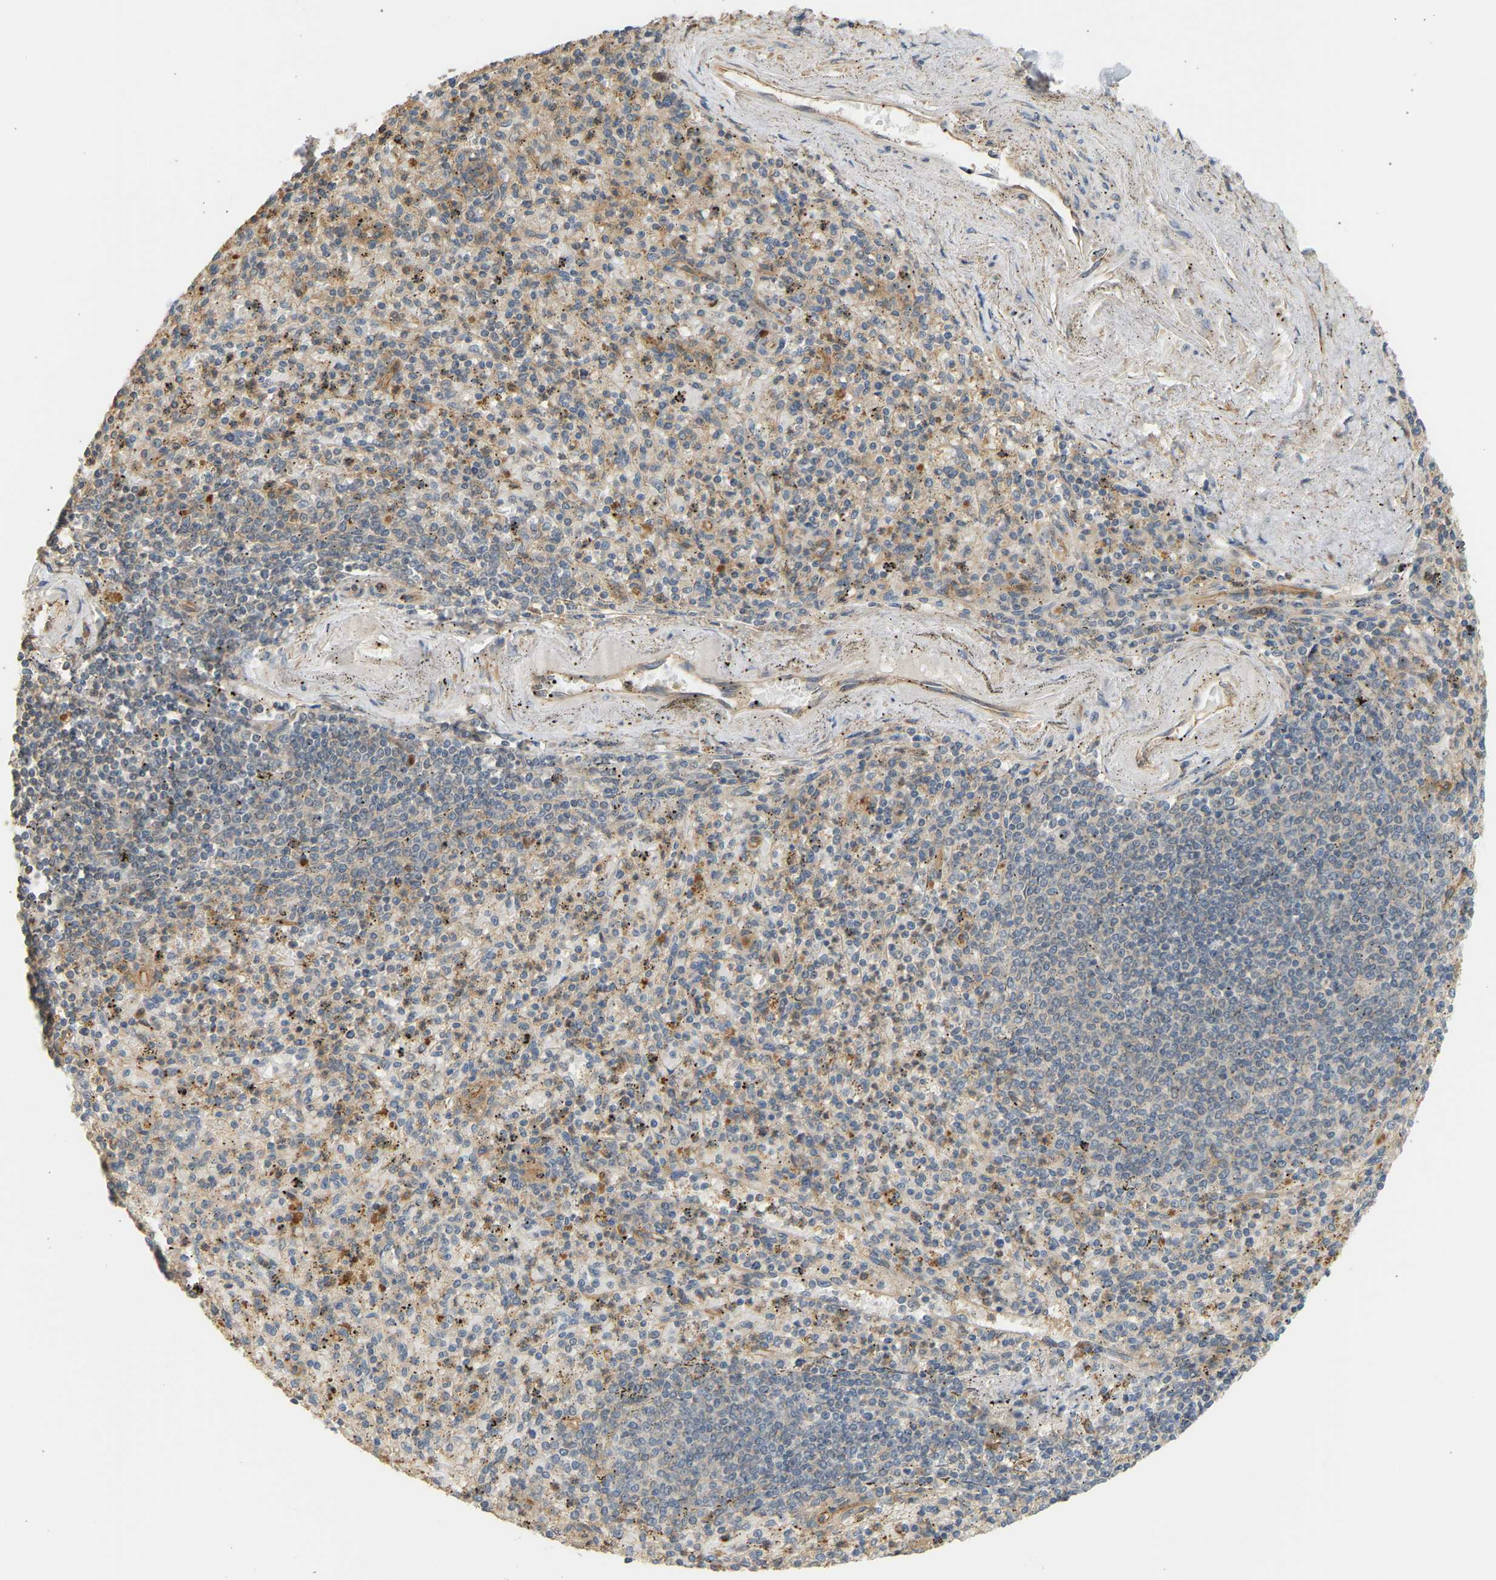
{"staining": {"intensity": "moderate", "quantity": "25%-75%", "location": "cytoplasmic/membranous"}, "tissue": "spleen", "cell_type": "Cells in red pulp", "image_type": "normal", "snomed": [{"axis": "morphology", "description": "Normal tissue, NOS"}, {"axis": "topography", "description": "Spleen"}], "caption": "An IHC micrograph of unremarkable tissue is shown. Protein staining in brown shows moderate cytoplasmic/membranous positivity in spleen within cells in red pulp.", "gene": "RGL1", "patient": {"sex": "male", "age": 72}}